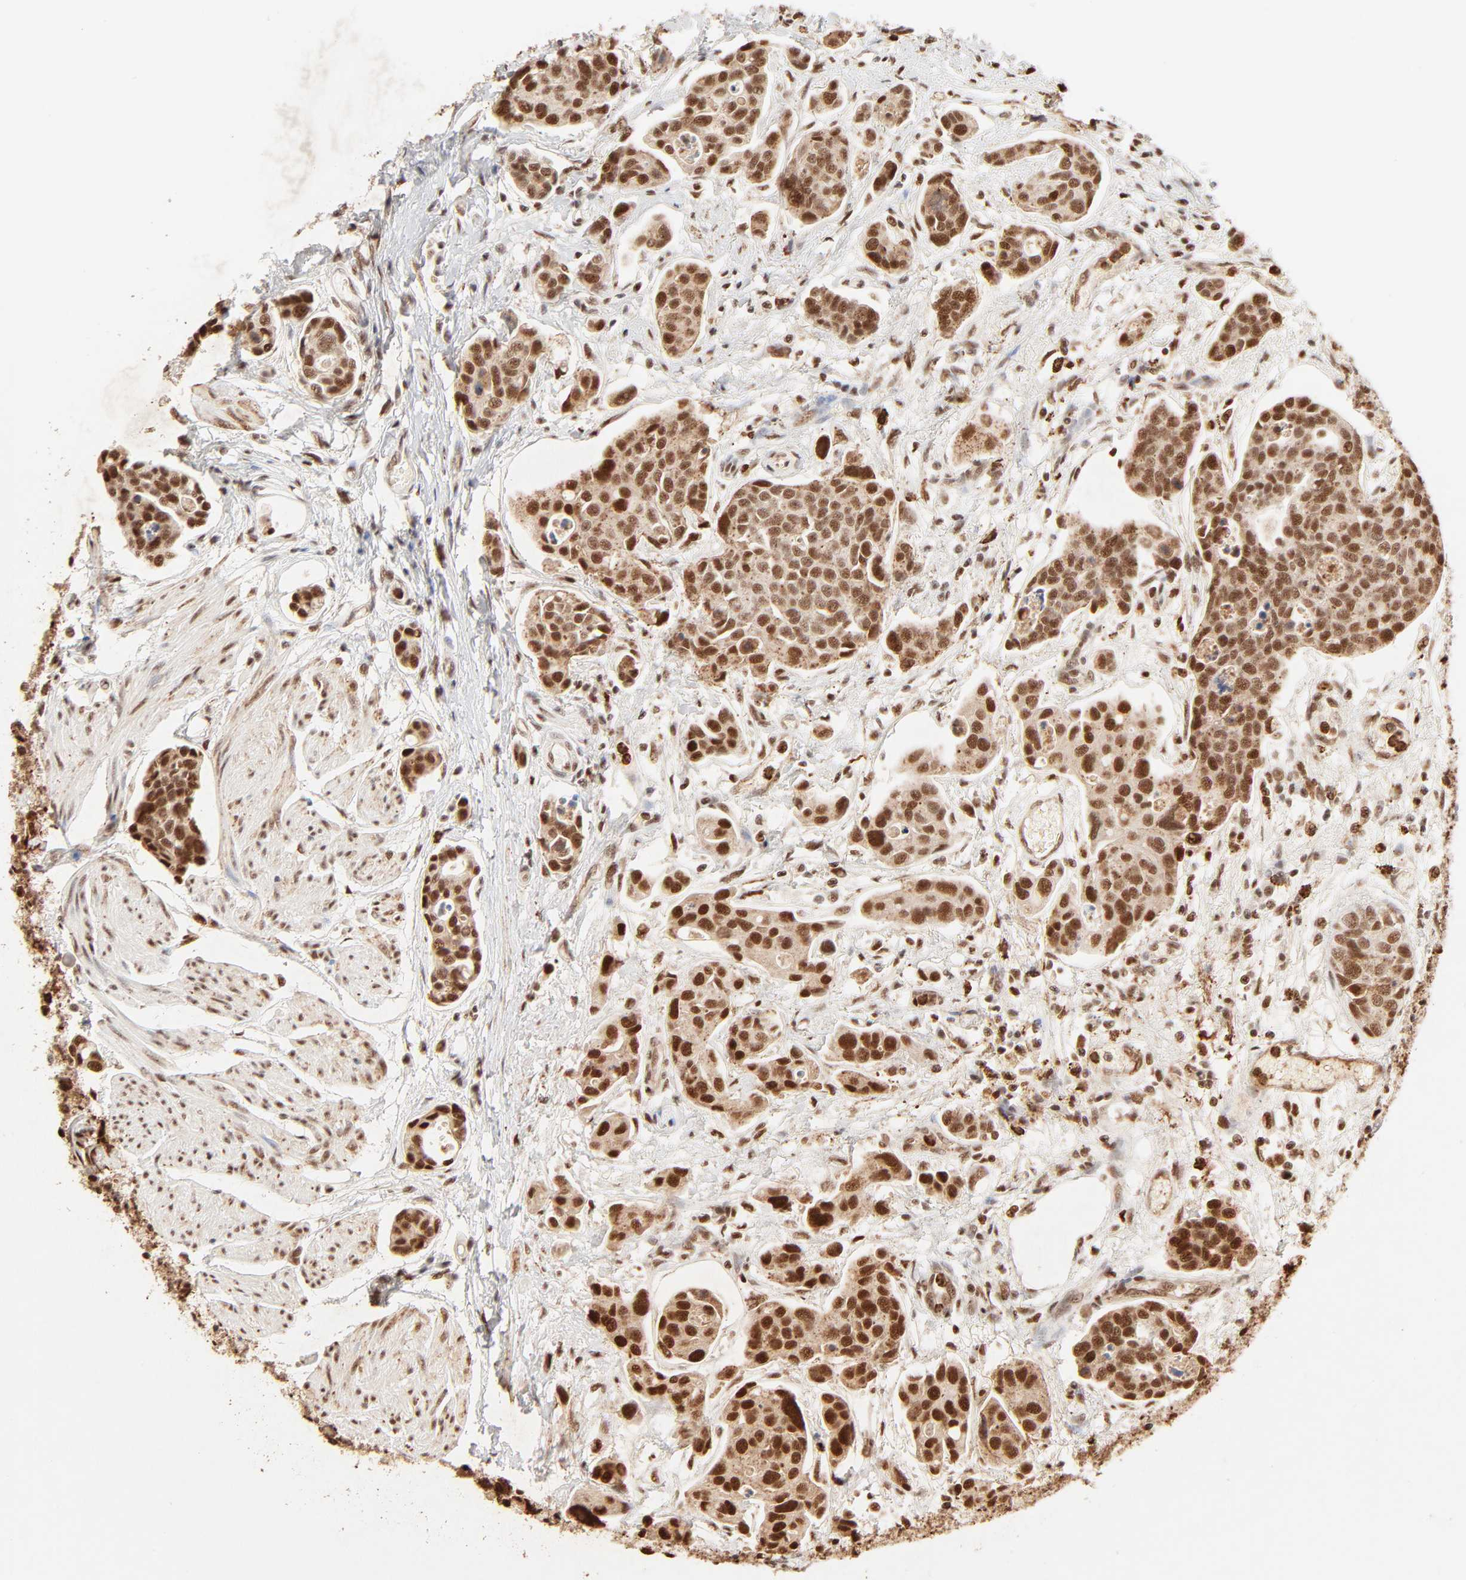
{"staining": {"intensity": "strong", "quantity": ">75%", "location": "cytoplasmic/membranous,nuclear"}, "tissue": "urothelial cancer", "cell_type": "Tumor cells", "image_type": "cancer", "snomed": [{"axis": "morphology", "description": "Urothelial carcinoma, High grade"}, {"axis": "topography", "description": "Urinary bladder"}], "caption": "Tumor cells reveal high levels of strong cytoplasmic/membranous and nuclear staining in about >75% of cells in human urothelial cancer. The protein of interest is stained brown, and the nuclei are stained in blue (DAB IHC with brightfield microscopy, high magnification).", "gene": "FAM50A", "patient": {"sex": "male", "age": 78}}